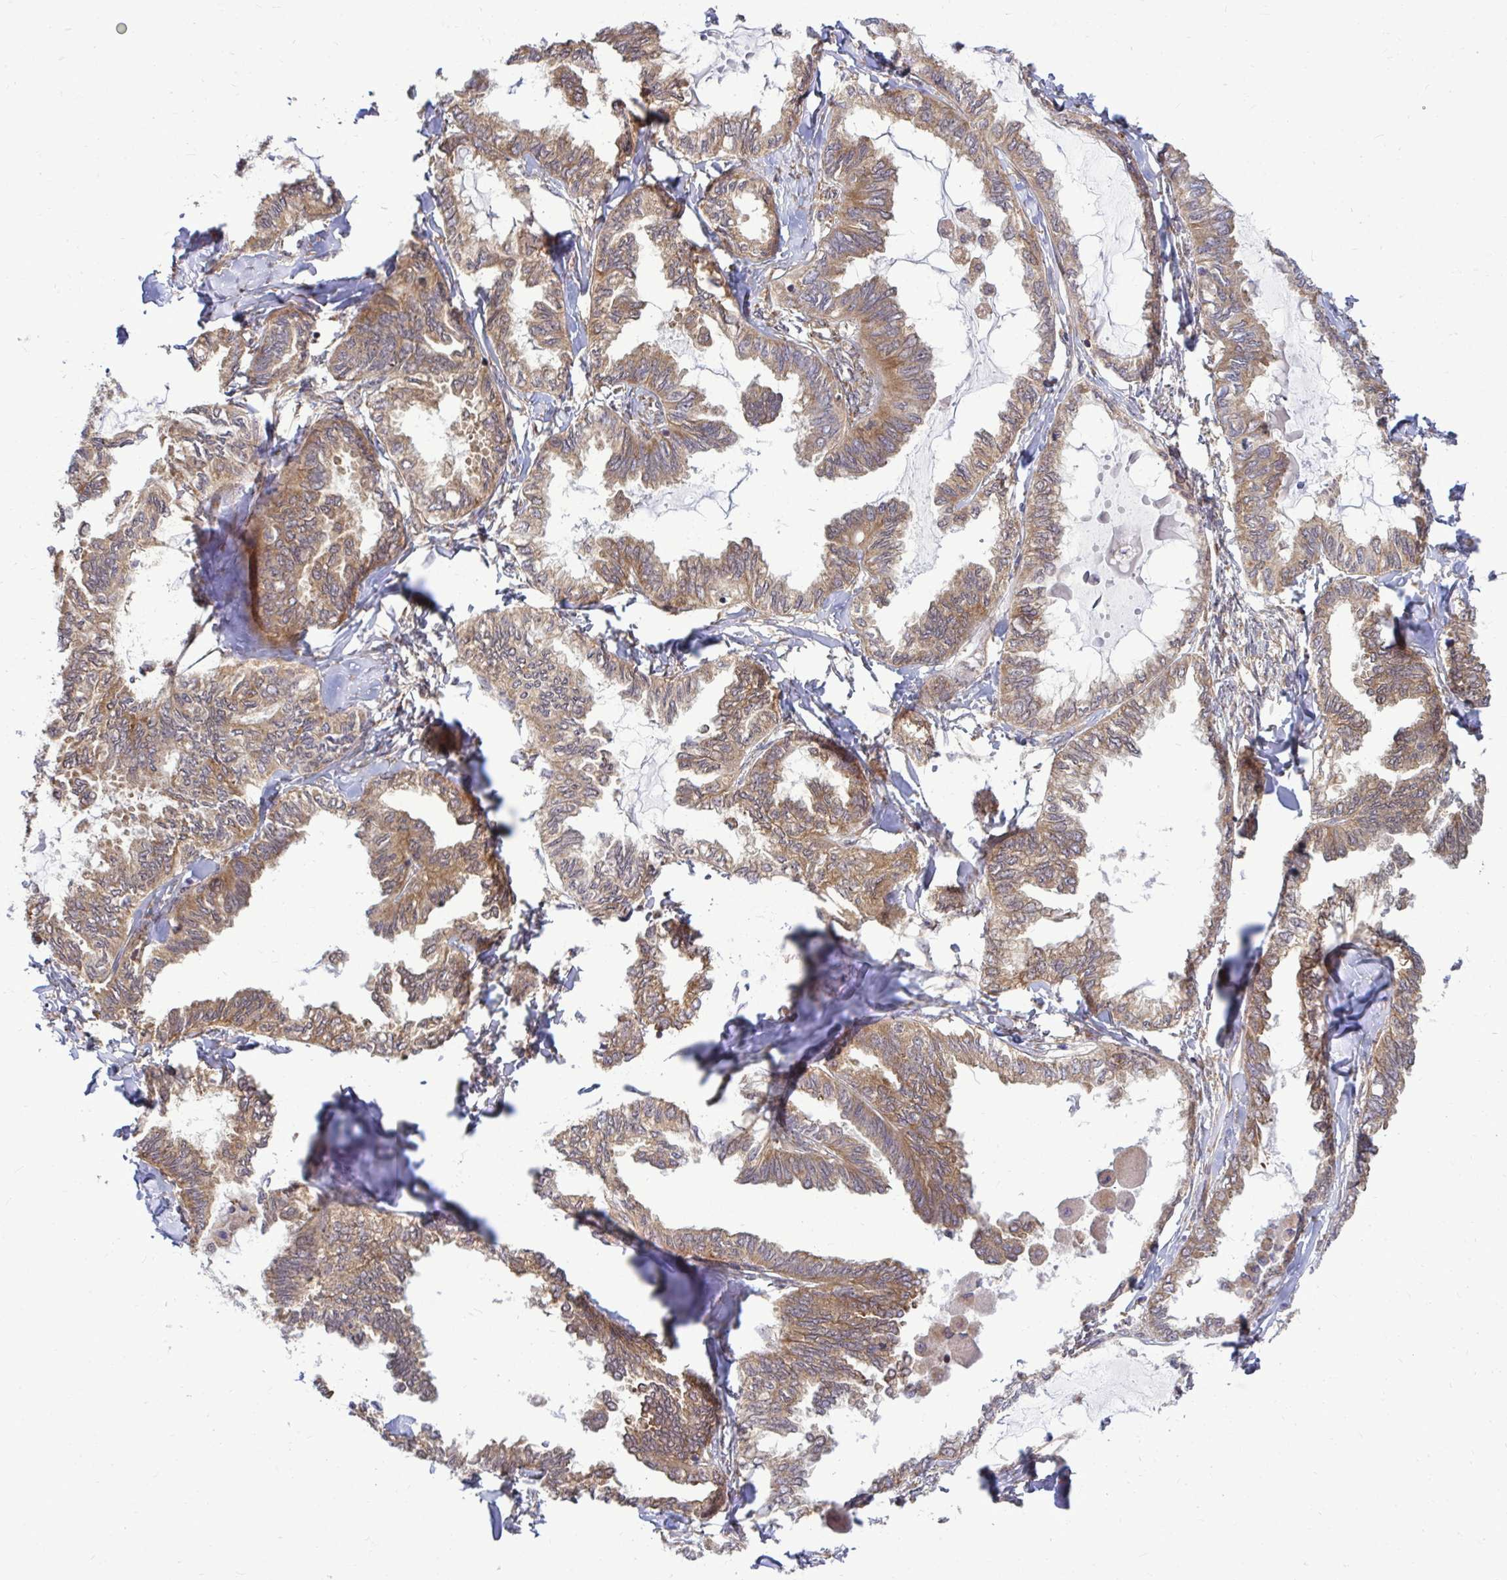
{"staining": {"intensity": "weak", "quantity": ">75%", "location": "cytoplasmic/membranous"}, "tissue": "ovarian cancer", "cell_type": "Tumor cells", "image_type": "cancer", "snomed": [{"axis": "morphology", "description": "Carcinoma, endometroid"}, {"axis": "topography", "description": "Ovary"}], "caption": "Immunohistochemical staining of ovarian endometroid carcinoma exhibits weak cytoplasmic/membranous protein staining in about >75% of tumor cells. (DAB = brown stain, brightfield microscopy at high magnification).", "gene": "FMR1", "patient": {"sex": "female", "age": 70}}